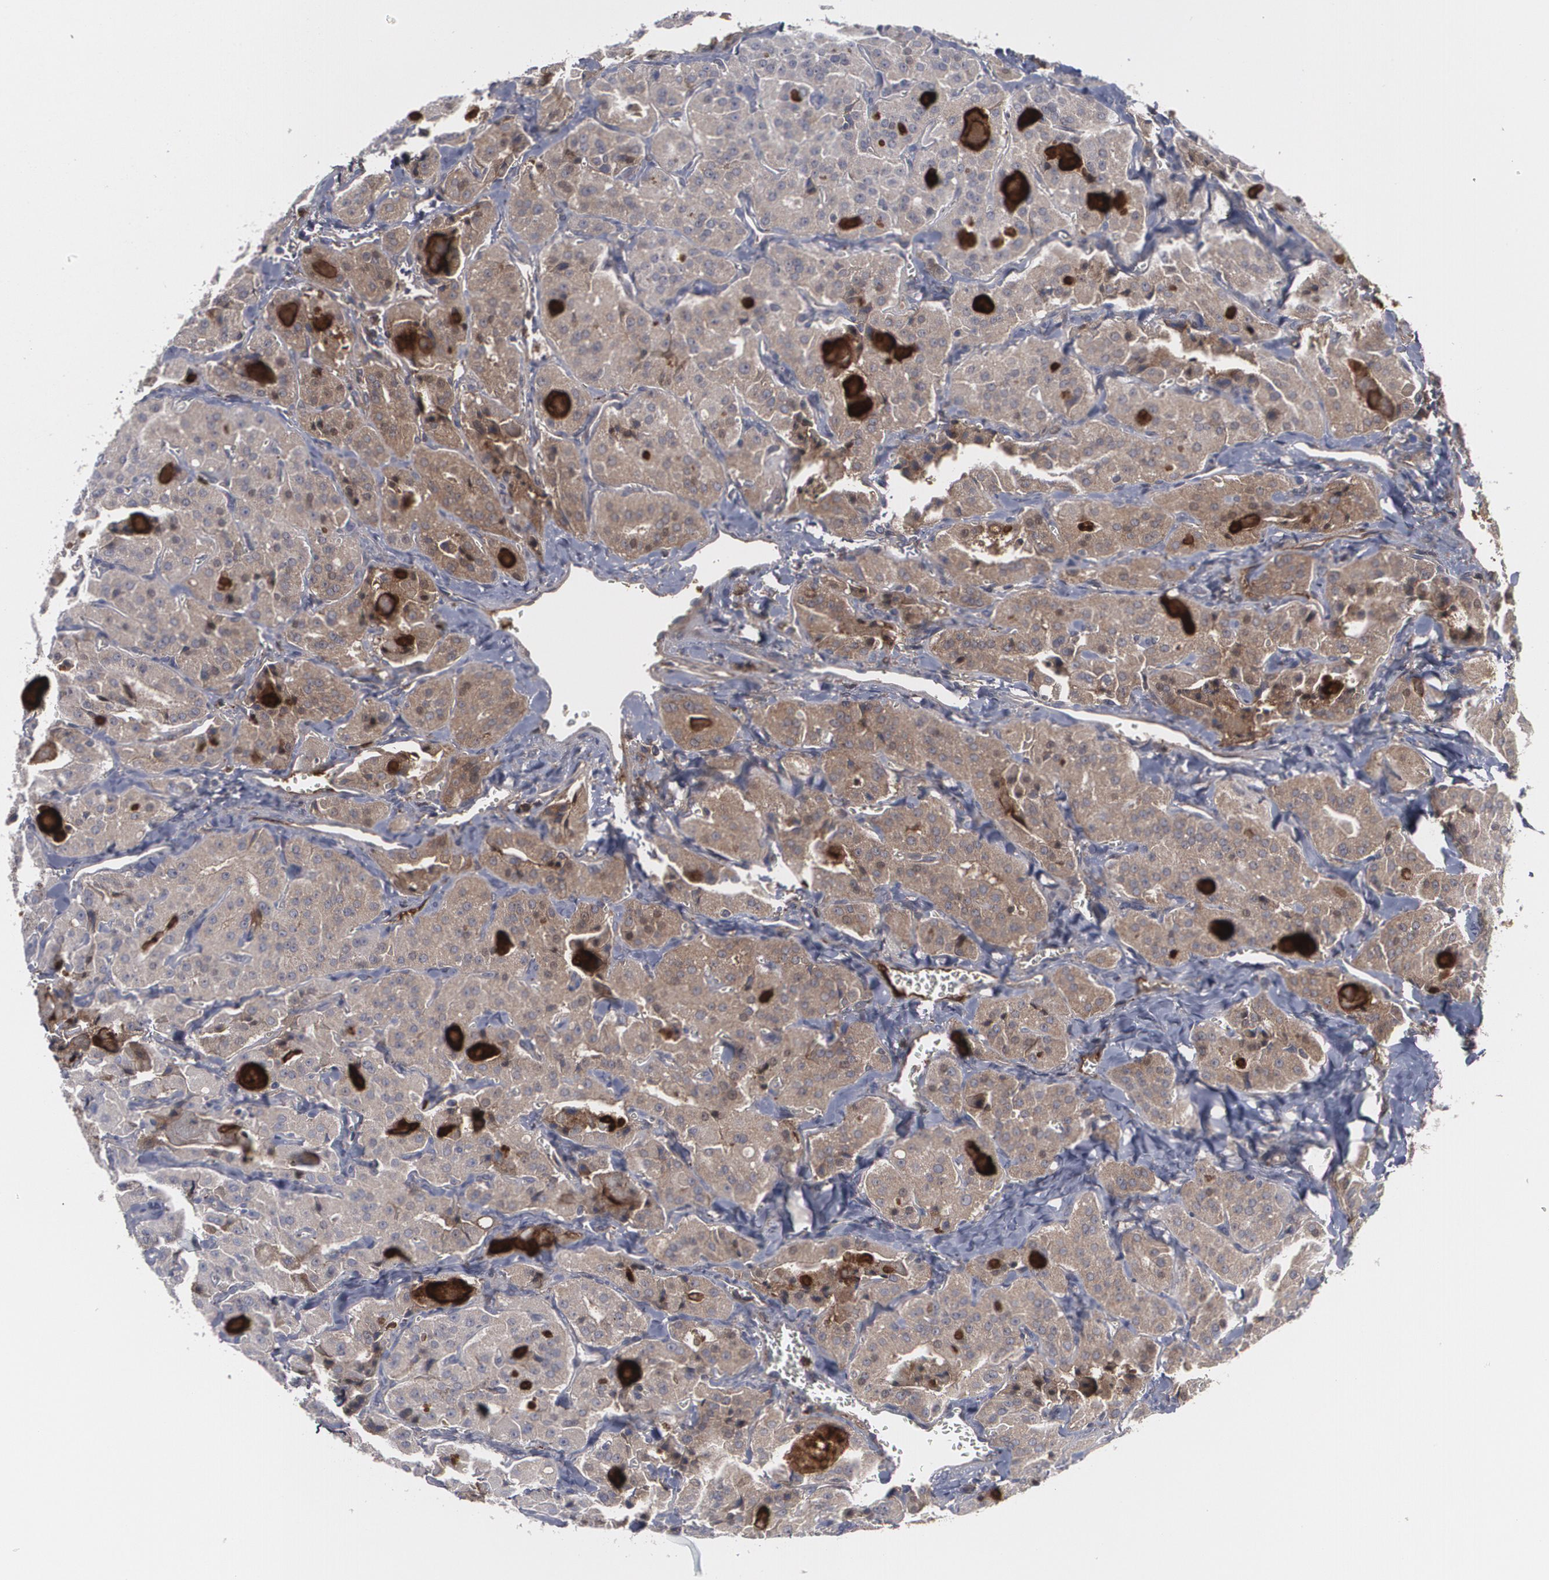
{"staining": {"intensity": "weak", "quantity": ">75%", "location": "cytoplasmic/membranous"}, "tissue": "thyroid cancer", "cell_type": "Tumor cells", "image_type": "cancer", "snomed": [{"axis": "morphology", "description": "Carcinoma, NOS"}, {"axis": "topography", "description": "Thyroid gland"}], "caption": "This photomicrograph shows immunohistochemistry (IHC) staining of human thyroid carcinoma, with low weak cytoplasmic/membranous expression in about >75% of tumor cells.", "gene": "LRG1", "patient": {"sex": "male", "age": 76}}